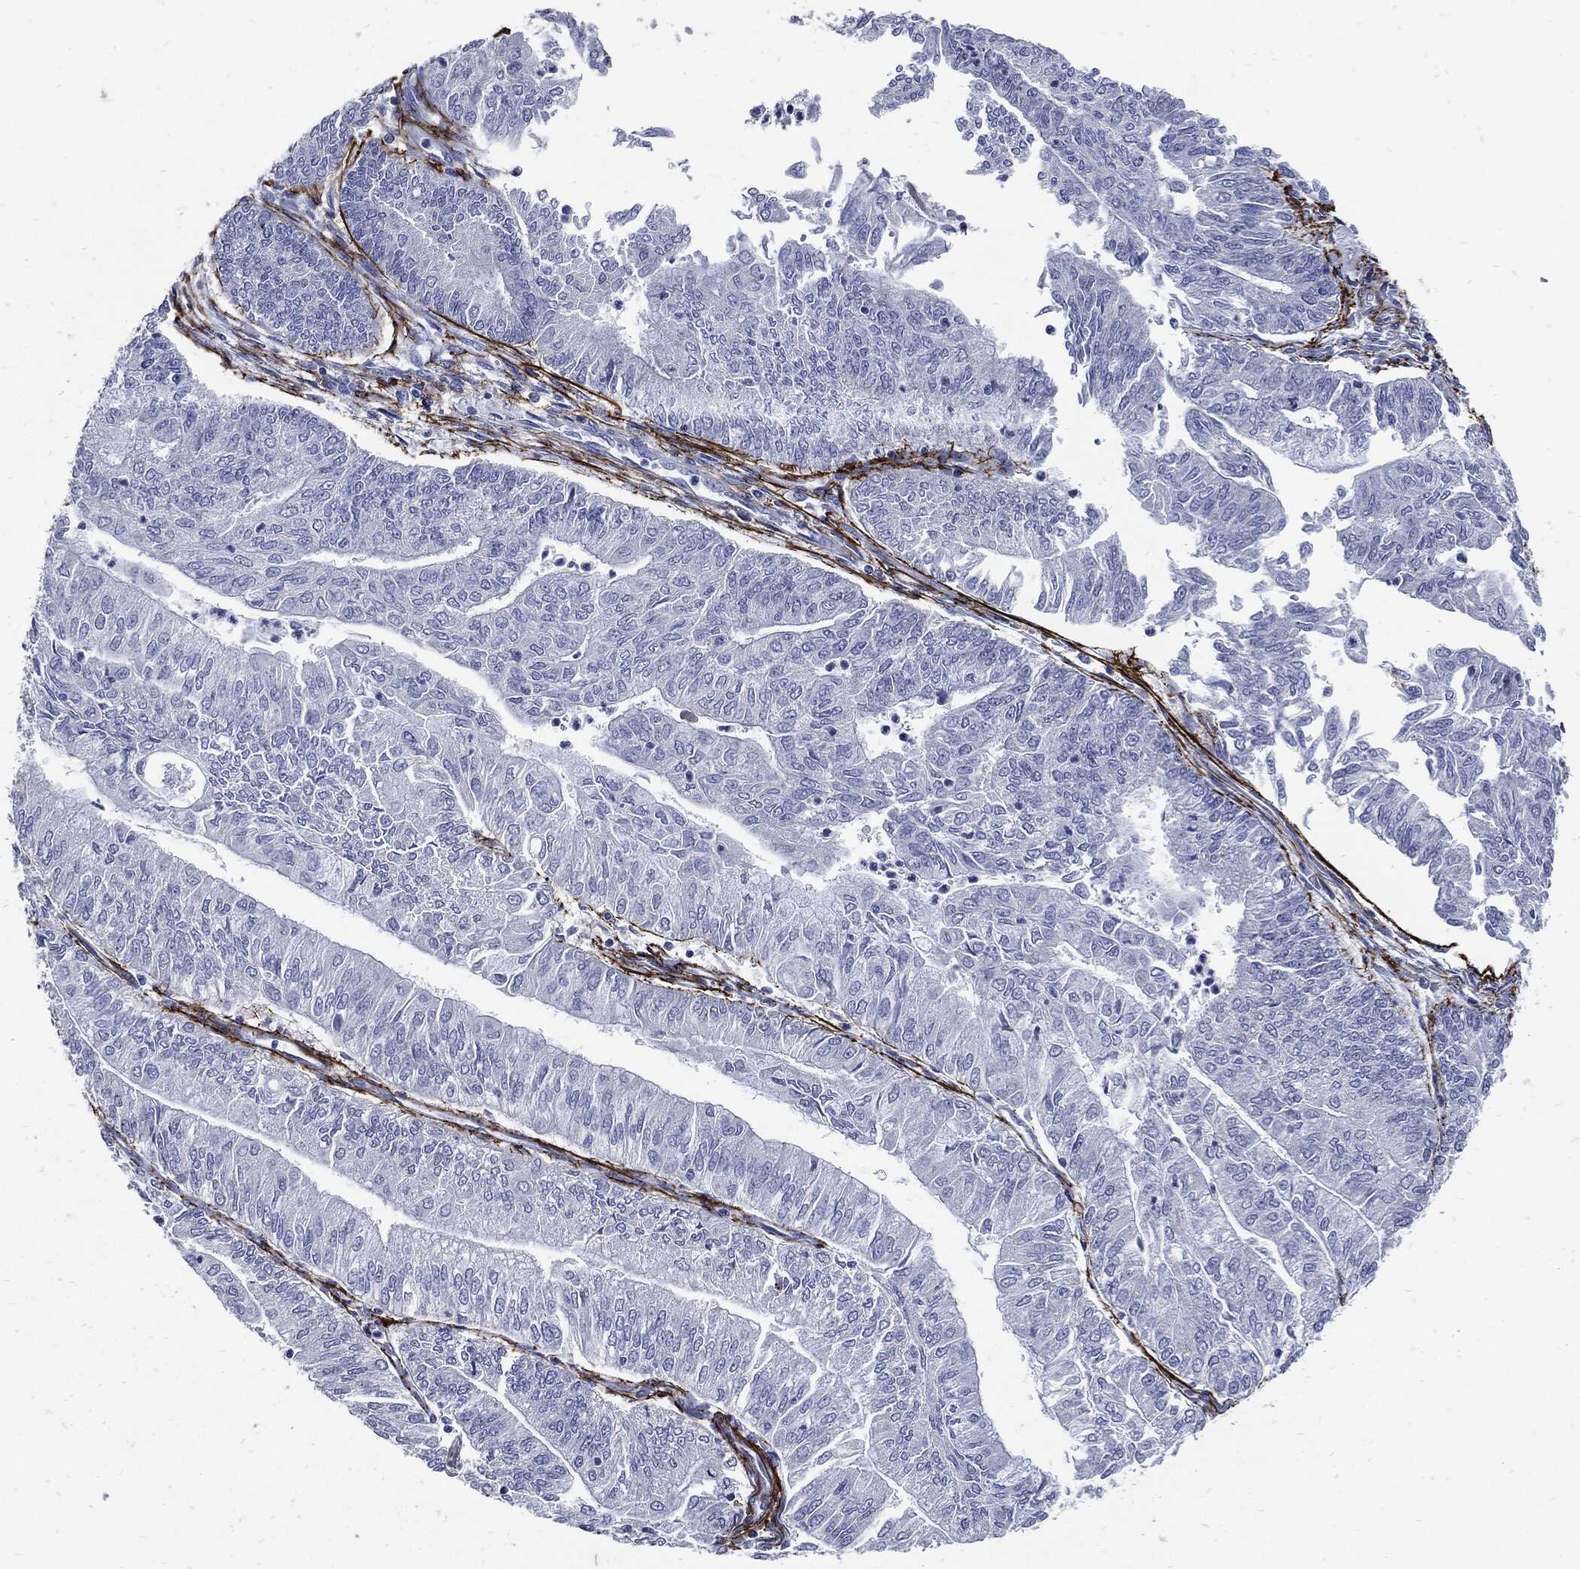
{"staining": {"intensity": "negative", "quantity": "none", "location": "none"}, "tissue": "endometrial cancer", "cell_type": "Tumor cells", "image_type": "cancer", "snomed": [{"axis": "morphology", "description": "Adenocarcinoma, NOS"}, {"axis": "topography", "description": "Endometrium"}], "caption": "An immunohistochemistry micrograph of endometrial cancer is shown. There is no staining in tumor cells of endometrial cancer.", "gene": "FBN1", "patient": {"sex": "female", "age": 59}}